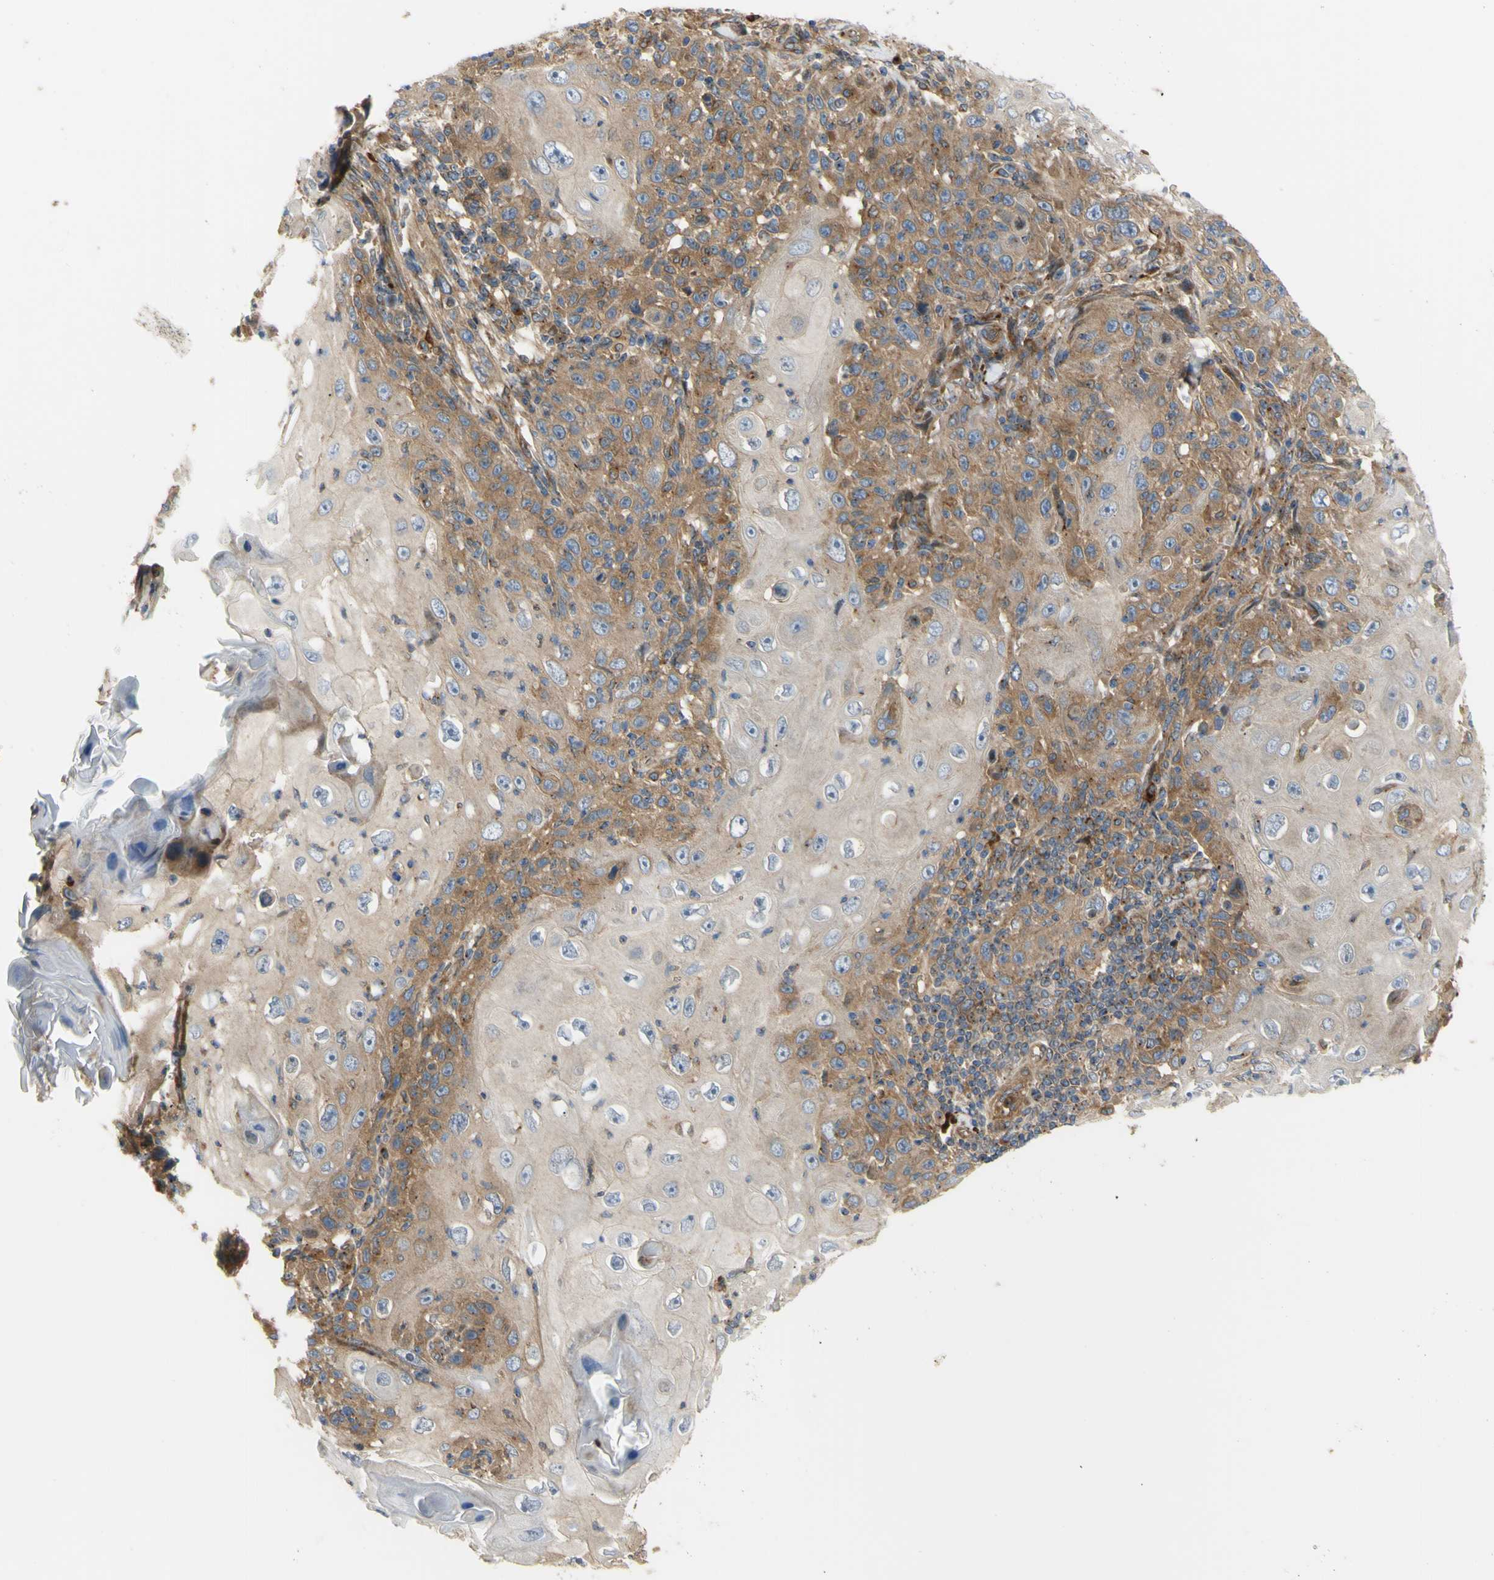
{"staining": {"intensity": "moderate", "quantity": "25%-75%", "location": "cytoplasmic/membranous"}, "tissue": "skin cancer", "cell_type": "Tumor cells", "image_type": "cancer", "snomed": [{"axis": "morphology", "description": "Squamous cell carcinoma, NOS"}, {"axis": "topography", "description": "Skin"}], "caption": "Tumor cells display medium levels of moderate cytoplasmic/membranous staining in about 25%-75% of cells in human skin cancer (squamous cell carcinoma). The staining was performed using DAB, with brown indicating positive protein expression. Nuclei are stained blue with hematoxylin.", "gene": "TUBG2", "patient": {"sex": "female", "age": 88}}